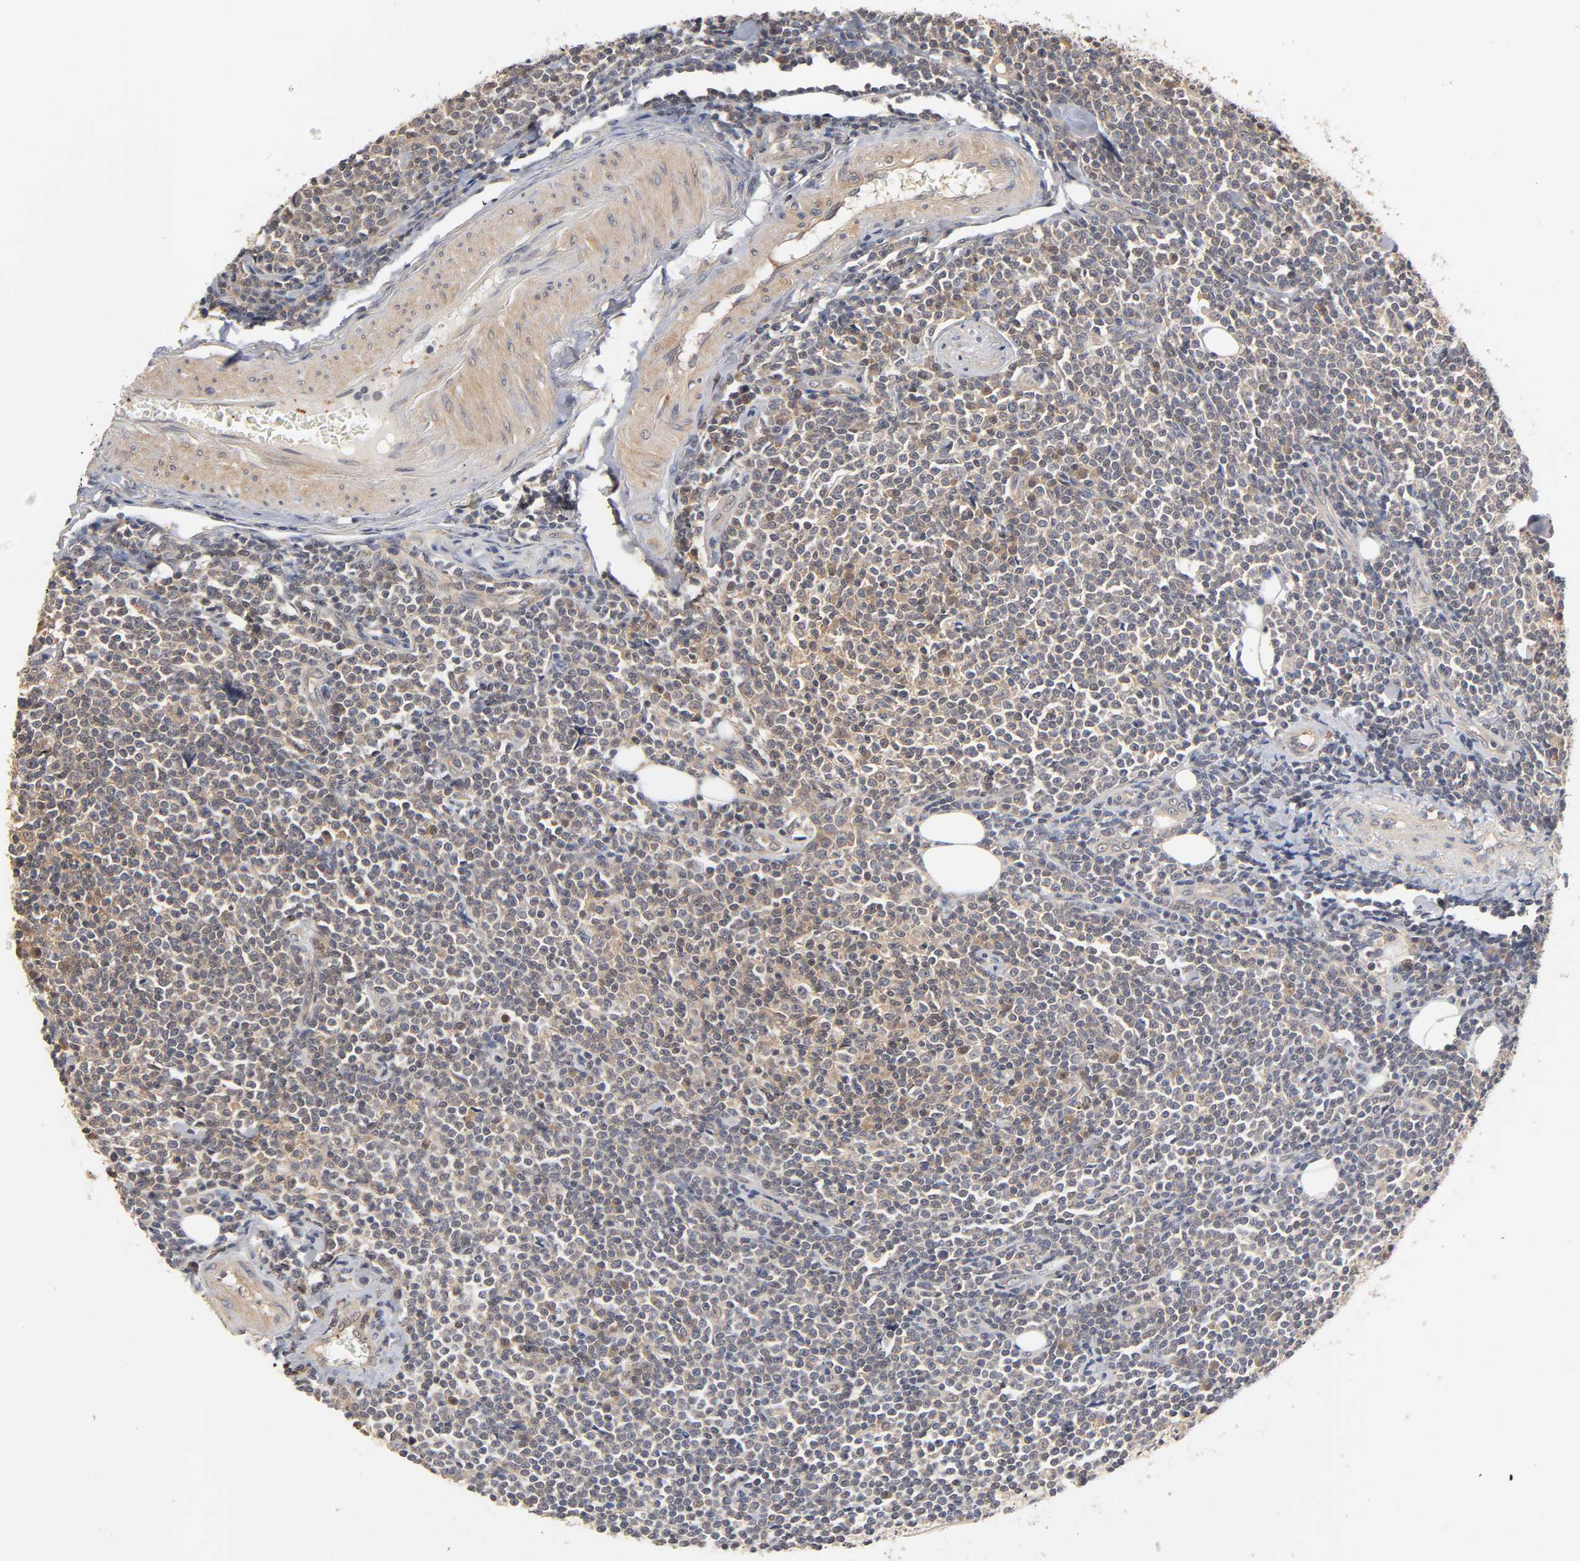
{"staining": {"intensity": "weak", "quantity": "25%-75%", "location": "cytoplasmic/membranous"}, "tissue": "lymphoma", "cell_type": "Tumor cells", "image_type": "cancer", "snomed": [{"axis": "morphology", "description": "Malignant lymphoma, non-Hodgkin's type, Low grade"}, {"axis": "topography", "description": "Soft tissue"}], "caption": "The photomicrograph displays staining of low-grade malignant lymphoma, non-Hodgkin's type, revealing weak cytoplasmic/membranous protein staining (brown color) within tumor cells.", "gene": "PDE5A", "patient": {"sex": "male", "age": 92}}